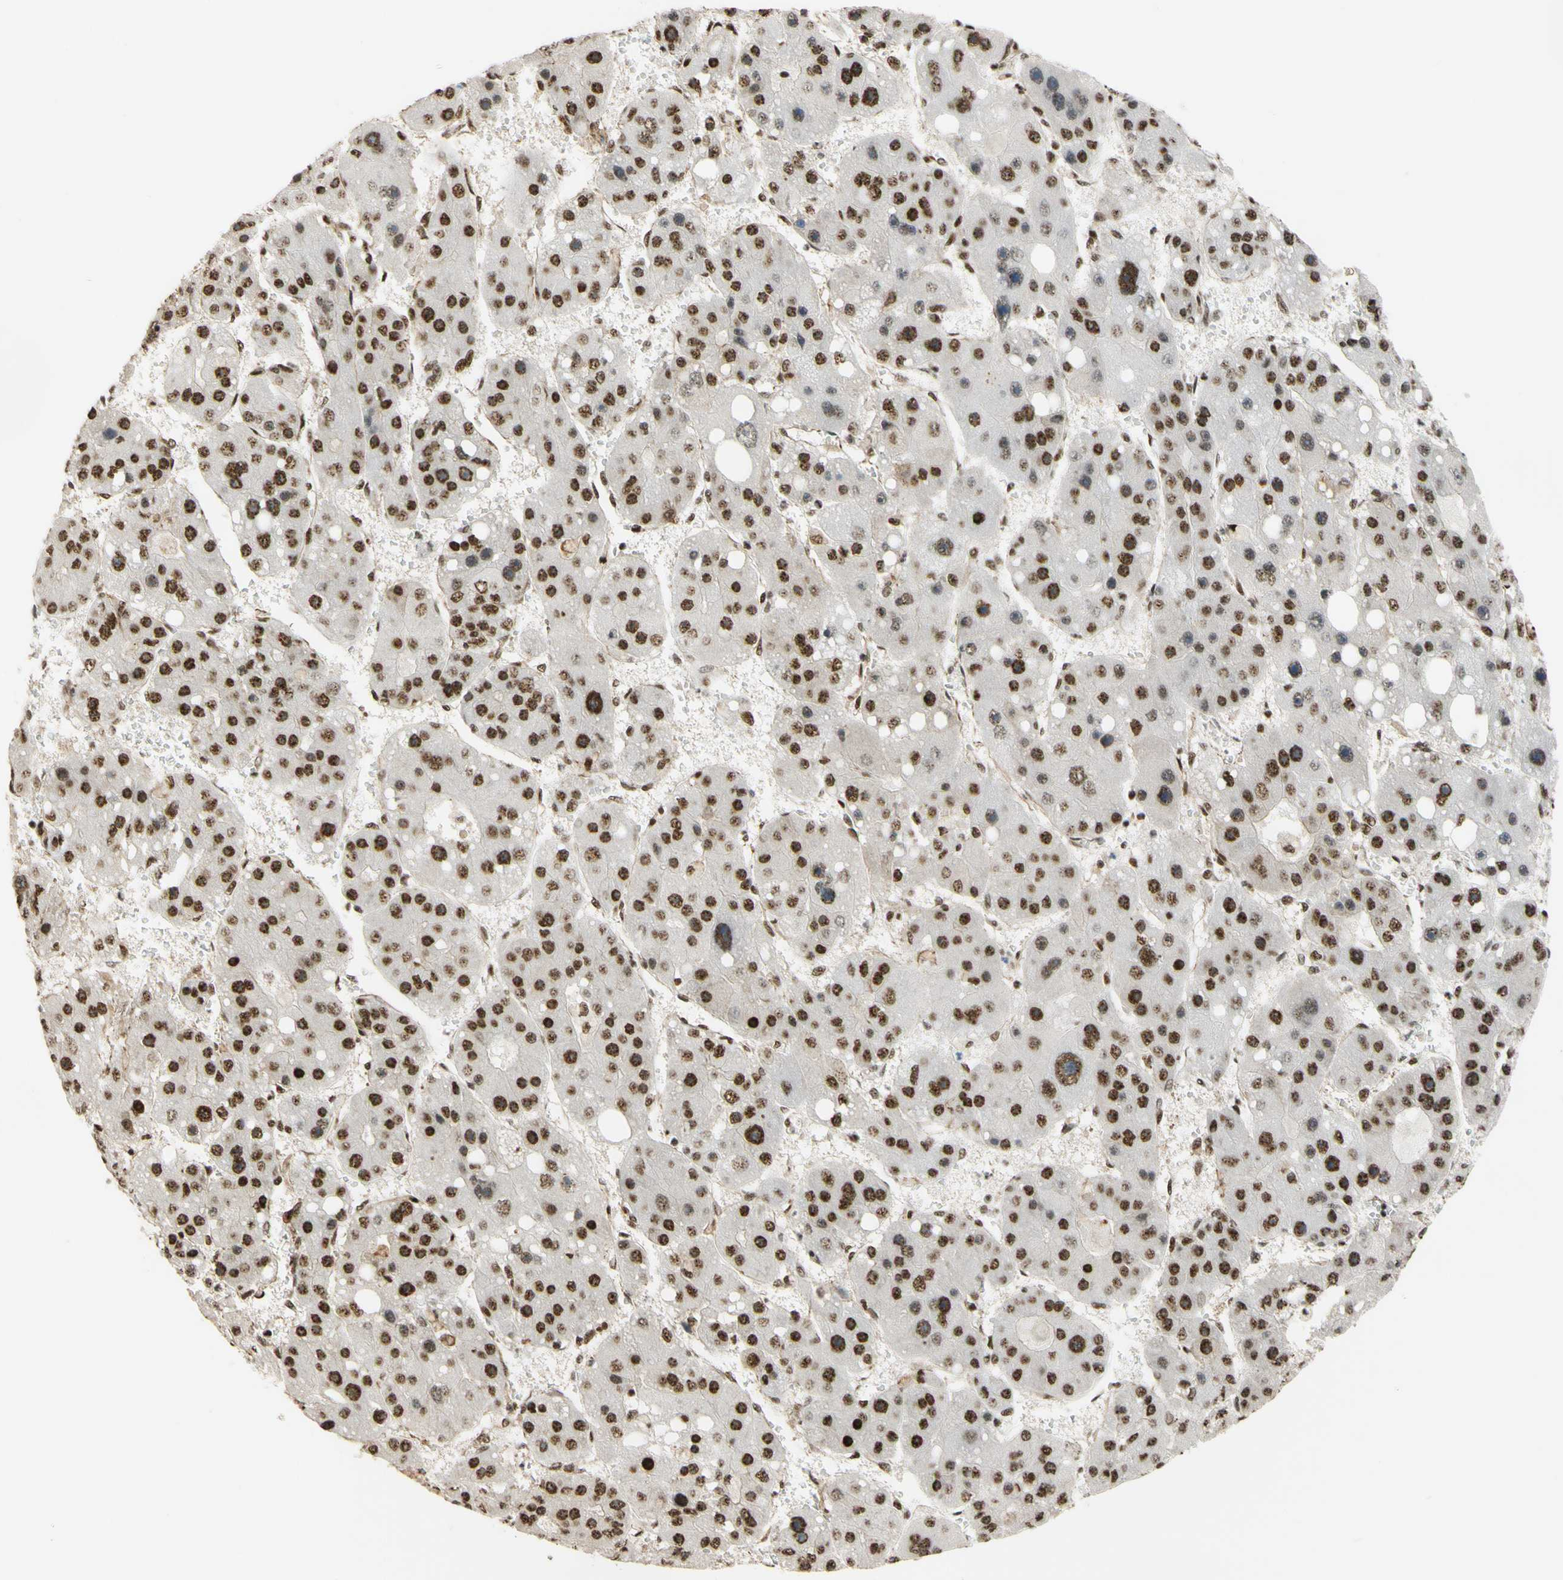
{"staining": {"intensity": "moderate", "quantity": ">75%", "location": "nuclear"}, "tissue": "liver cancer", "cell_type": "Tumor cells", "image_type": "cancer", "snomed": [{"axis": "morphology", "description": "Carcinoma, Hepatocellular, NOS"}, {"axis": "topography", "description": "Liver"}], "caption": "This micrograph shows immunohistochemistry (IHC) staining of human liver cancer, with medium moderate nuclear expression in about >75% of tumor cells.", "gene": "SAP18", "patient": {"sex": "female", "age": 61}}